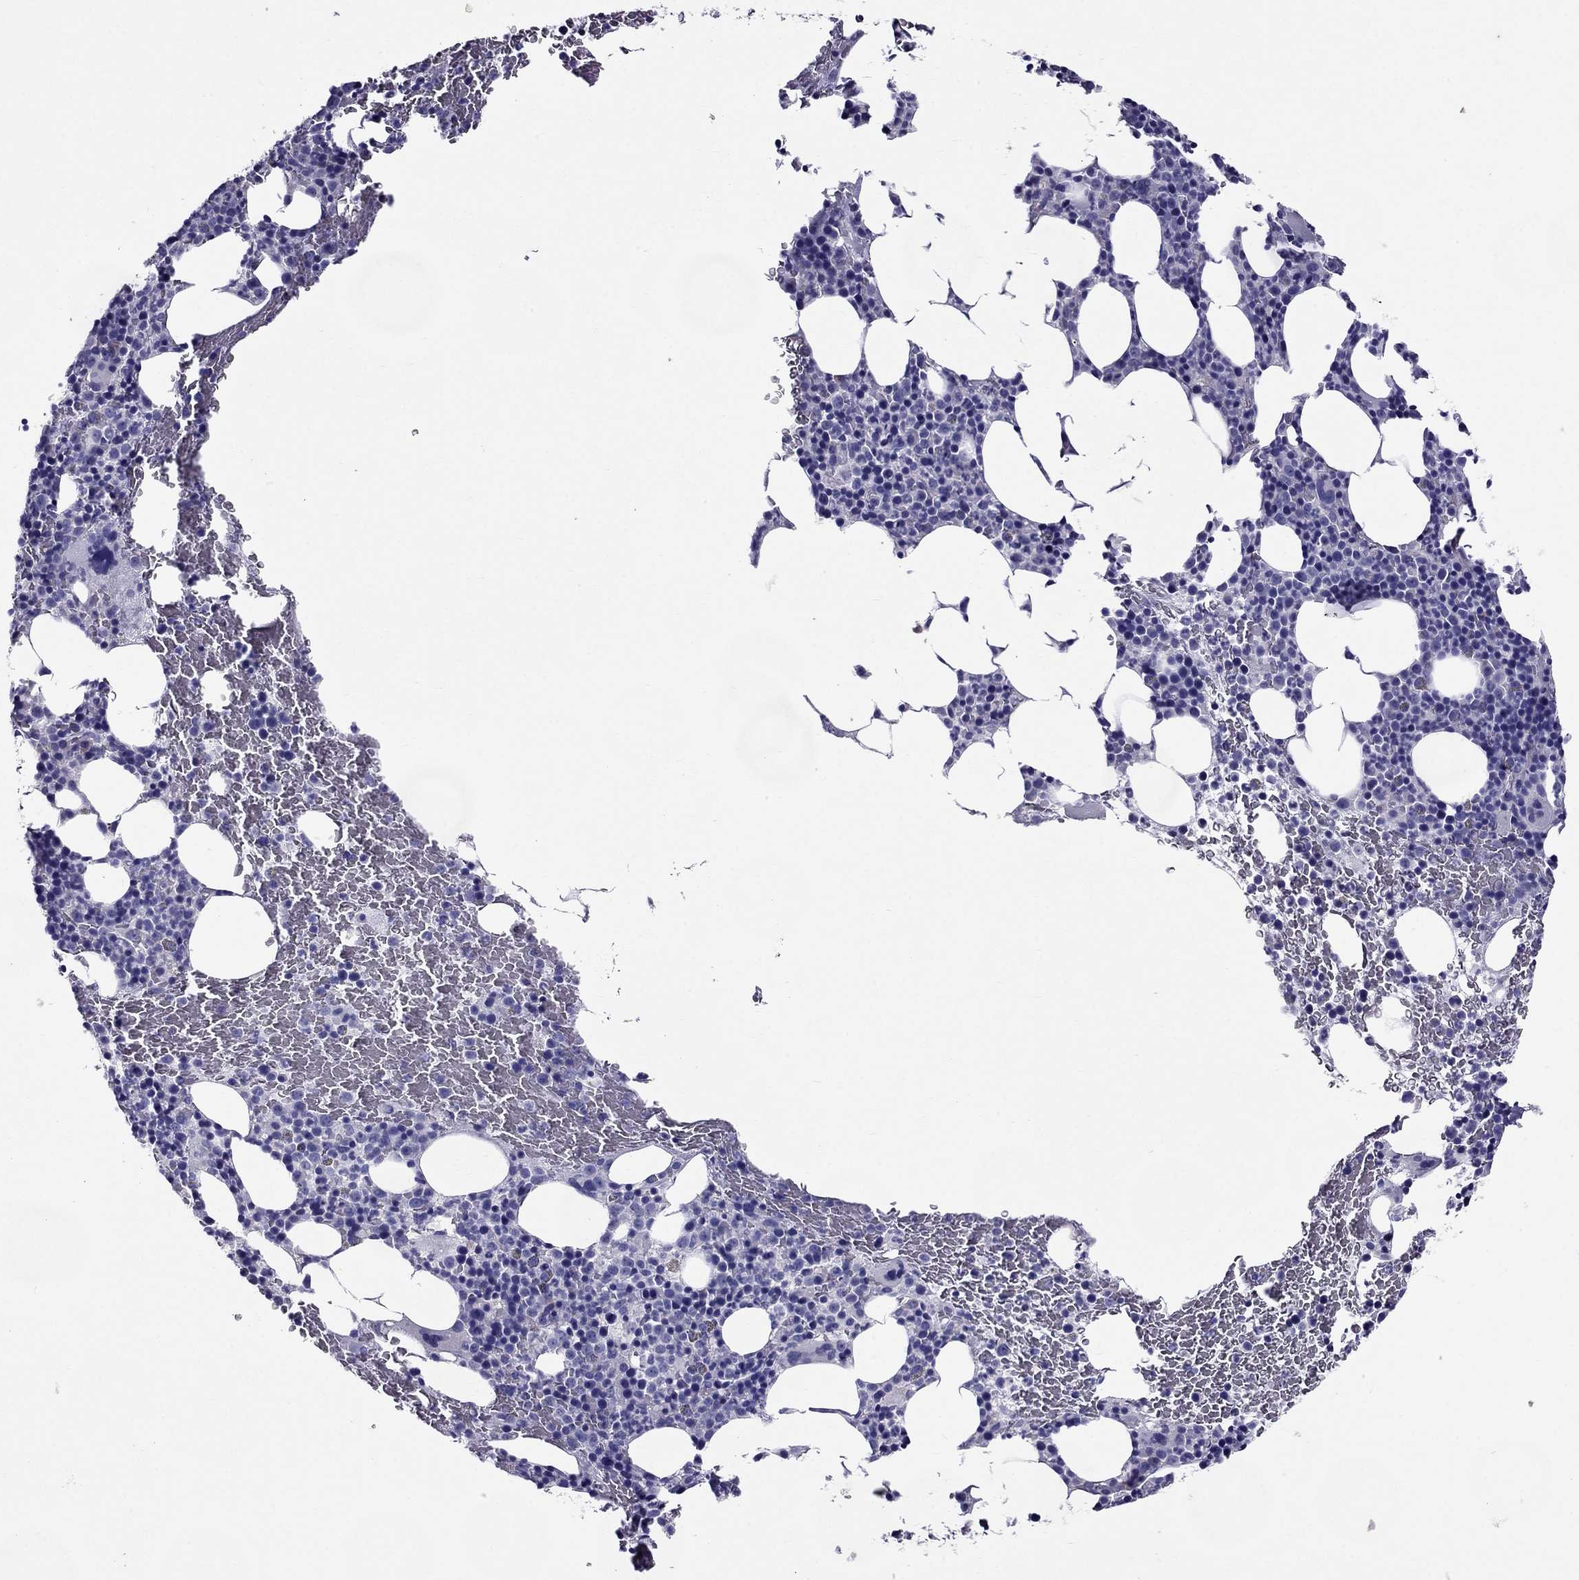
{"staining": {"intensity": "negative", "quantity": "none", "location": "none"}, "tissue": "bone marrow", "cell_type": "Hematopoietic cells", "image_type": "normal", "snomed": [{"axis": "morphology", "description": "Normal tissue, NOS"}, {"axis": "topography", "description": "Bone marrow"}], "caption": "DAB (3,3'-diaminobenzidine) immunohistochemical staining of unremarkable bone marrow reveals no significant staining in hematopoietic cells.", "gene": "ZNF541", "patient": {"sex": "male", "age": 72}}